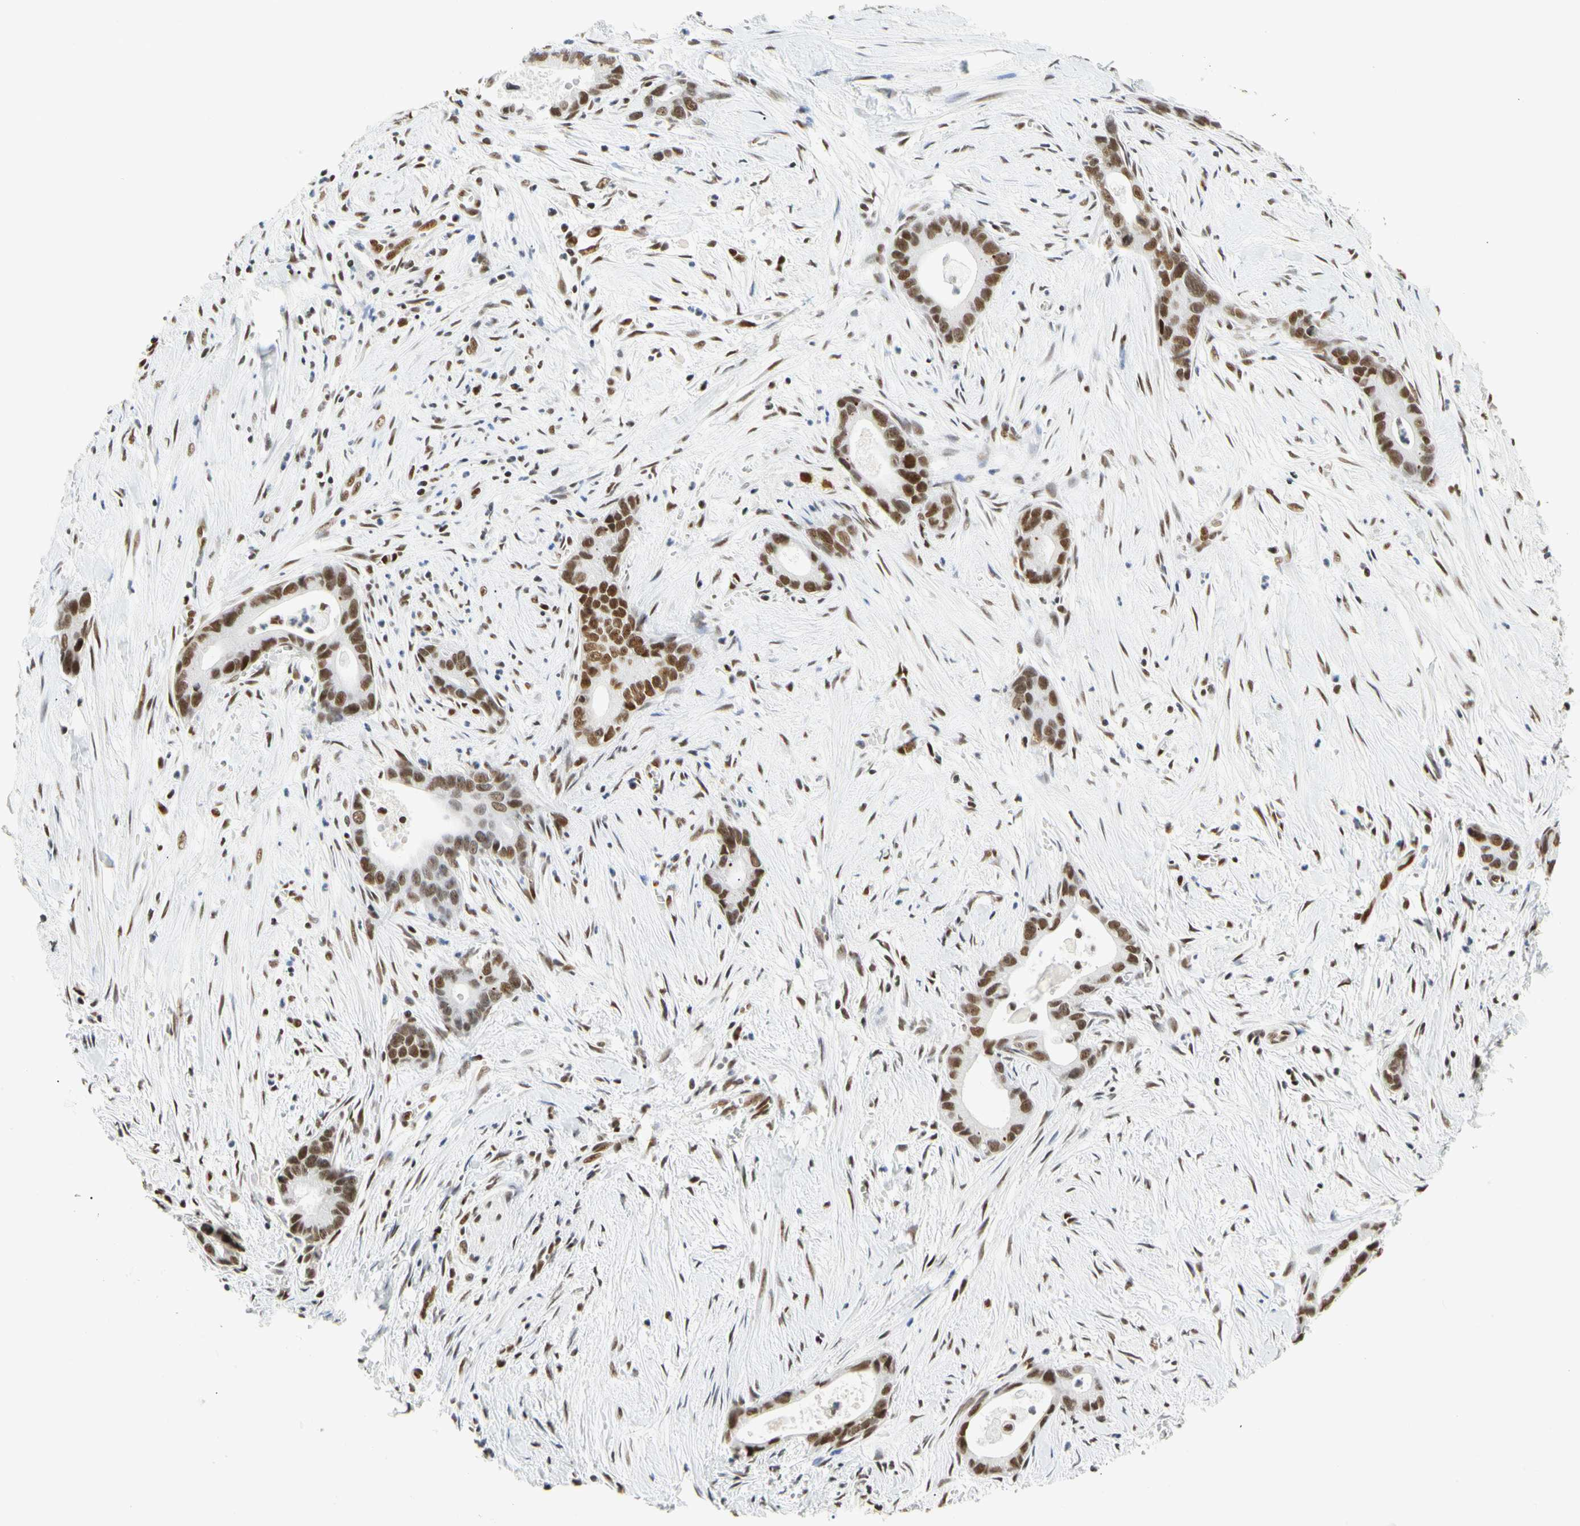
{"staining": {"intensity": "strong", "quantity": ">75%", "location": "nuclear"}, "tissue": "liver cancer", "cell_type": "Tumor cells", "image_type": "cancer", "snomed": [{"axis": "morphology", "description": "Cholangiocarcinoma"}, {"axis": "topography", "description": "Liver"}], "caption": "Immunohistochemical staining of human liver cancer (cholangiocarcinoma) displays high levels of strong nuclear expression in approximately >75% of tumor cells.", "gene": "ZSCAN16", "patient": {"sex": "female", "age": 55}}